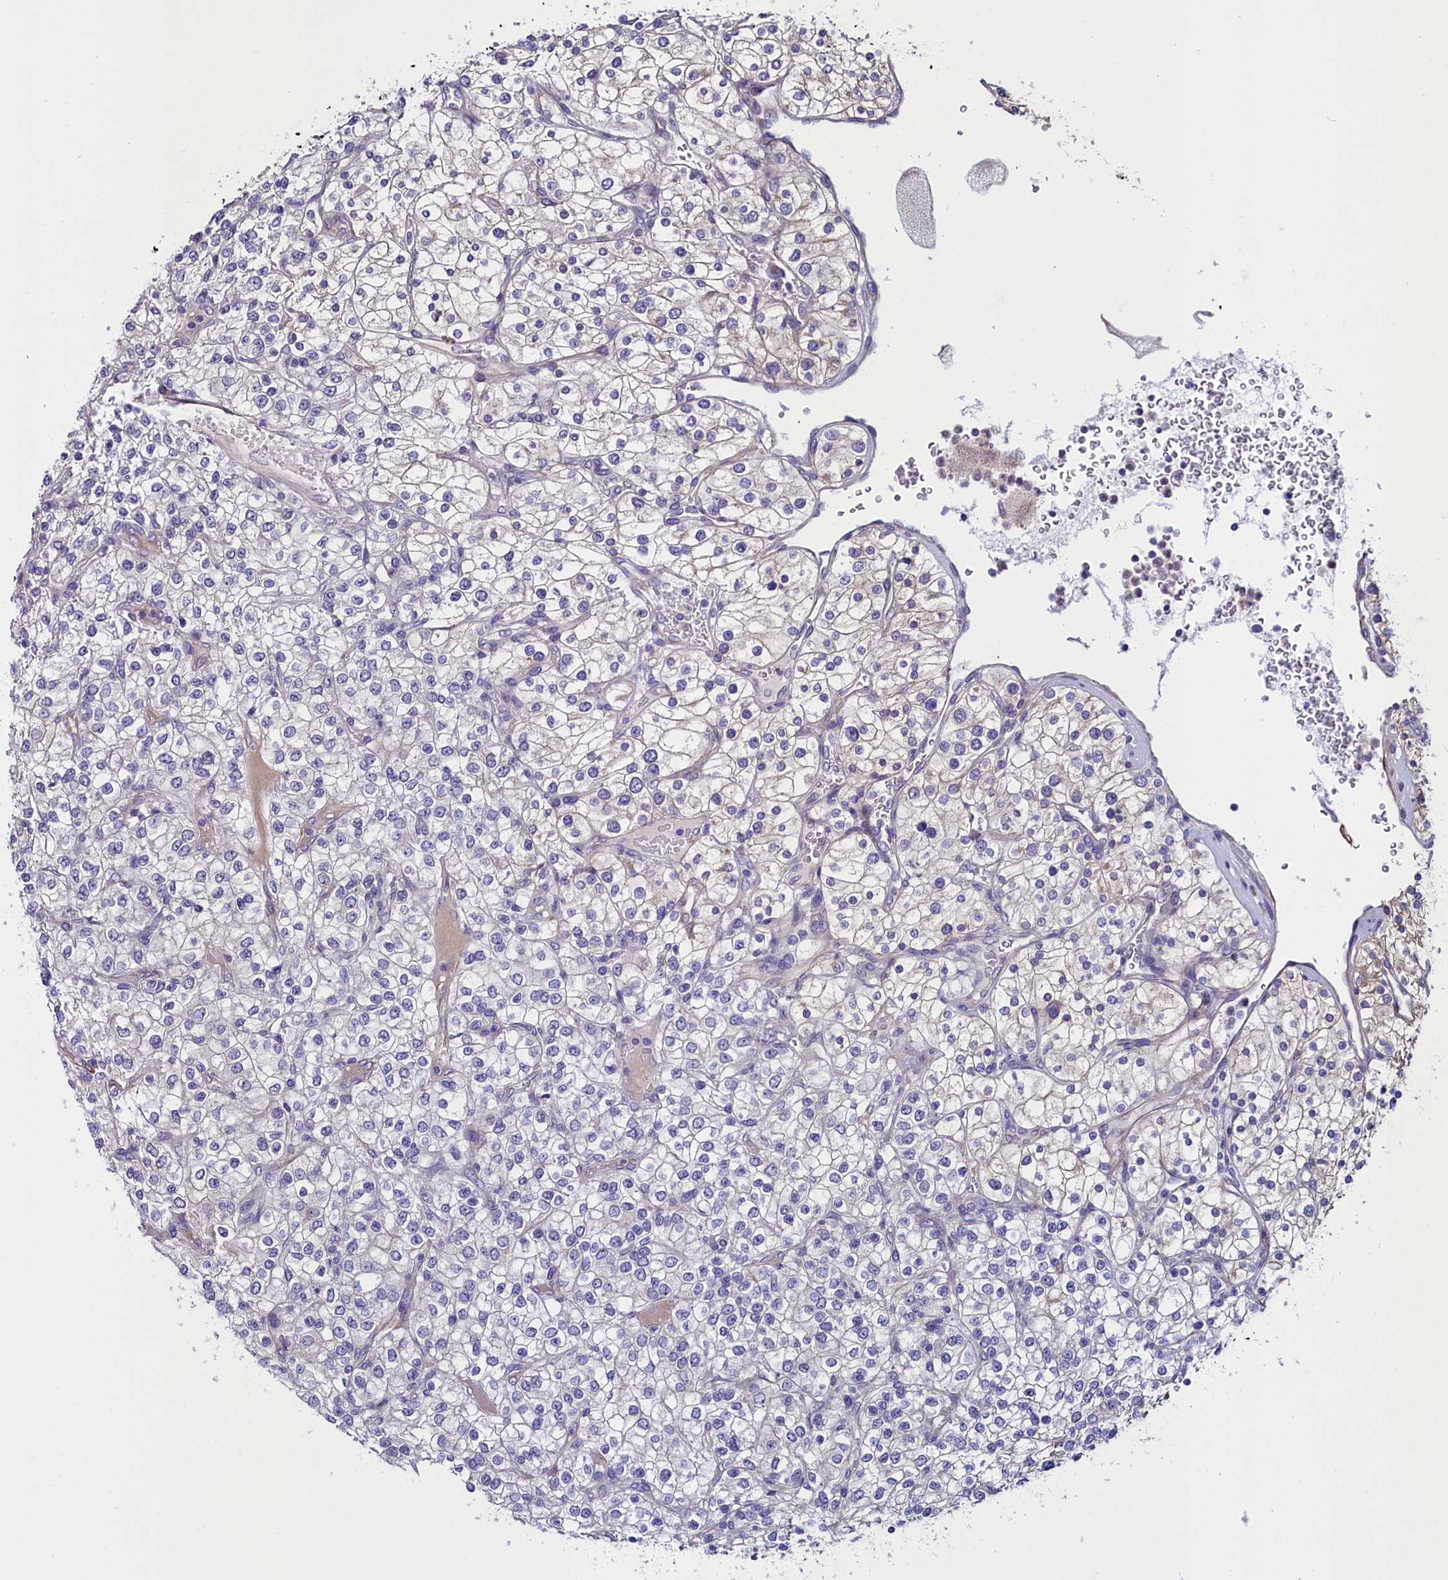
{"staining": {"intensity": "negative", "quantity": "none", "location": "none"}, "tissue": "renal cancer", "cell_type": "Tumor cells", "image_type": "cancer", "snomed": [{"axis": "morphology", "description": "Adenocarcinoma, NOS"}, {"axis": "topography", "description": "Kidney"}], "caption": "Immunohistochemistry (IHC) of adenocarcinoma (renal) exhibits no expression in tumor cells. (Stains: DAB (3,3'-diaminobenzidine) IHC with hematoxylin counter stain, Microscopy: brightfield microscopy at high magnification).", "gene": "PDILT", "patient": {"sex": "male", "age": 80}}